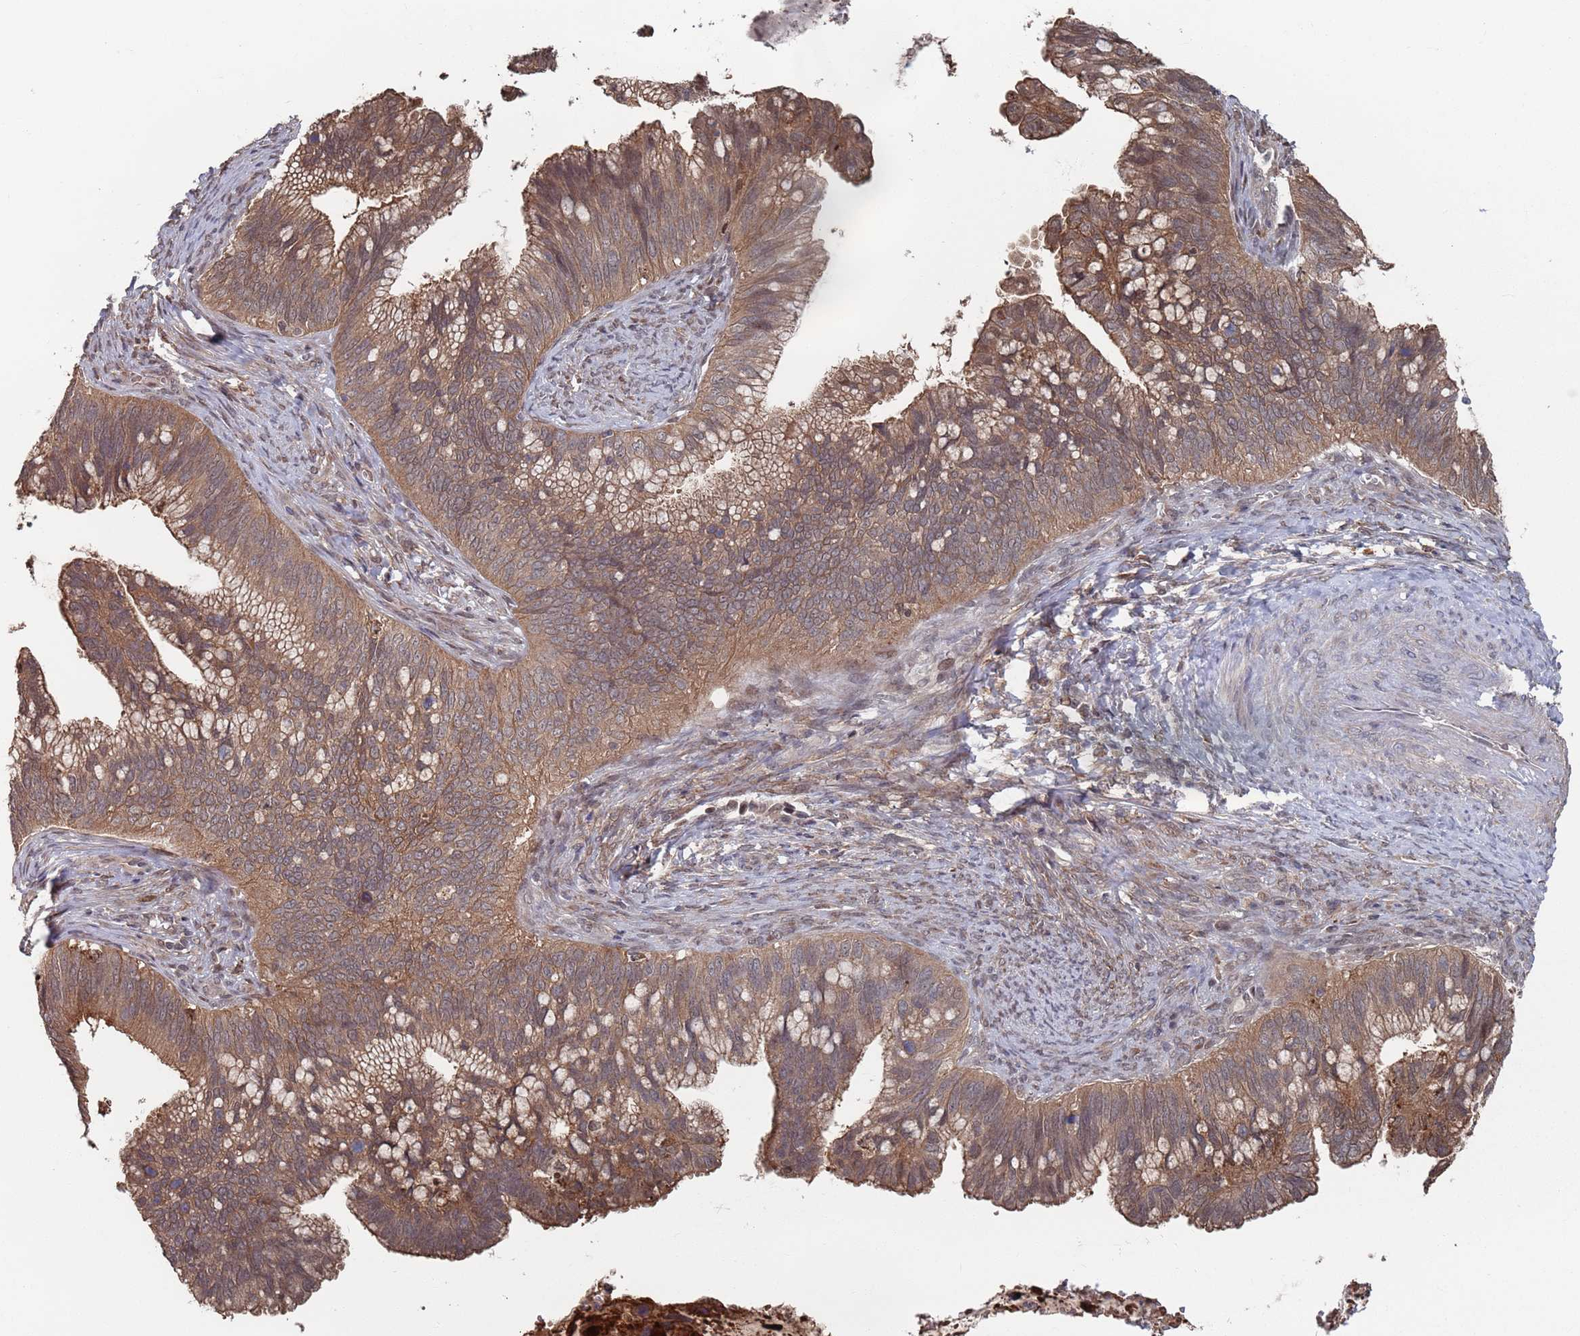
{"staining": {"intensity": "moderate", "quantity": ">75%", "location": "cytoplasmic/membranous"}, "tissue": "cervical cancer", "cell_type": "Tumor cells", "image_type": "cancer", "snomed": [{"axis": "morphology", "description": "Adenocarcinoma, NOS"}, {"axis": "topography", "description": "Cervix"}], "caption": "Protein analysis of cervical cancer (adenocarcinoma) tissue demonstrates moderate cytoplasmic/membranous staining in approximately >75% of tumor cells. The protein of interest is stained brown, and the nuclei are stained in blue (DAB IHC with brightfield microscopy, high magnification).", "gene": "DGKD", "patient": {"sex": "female", "age": 42}}